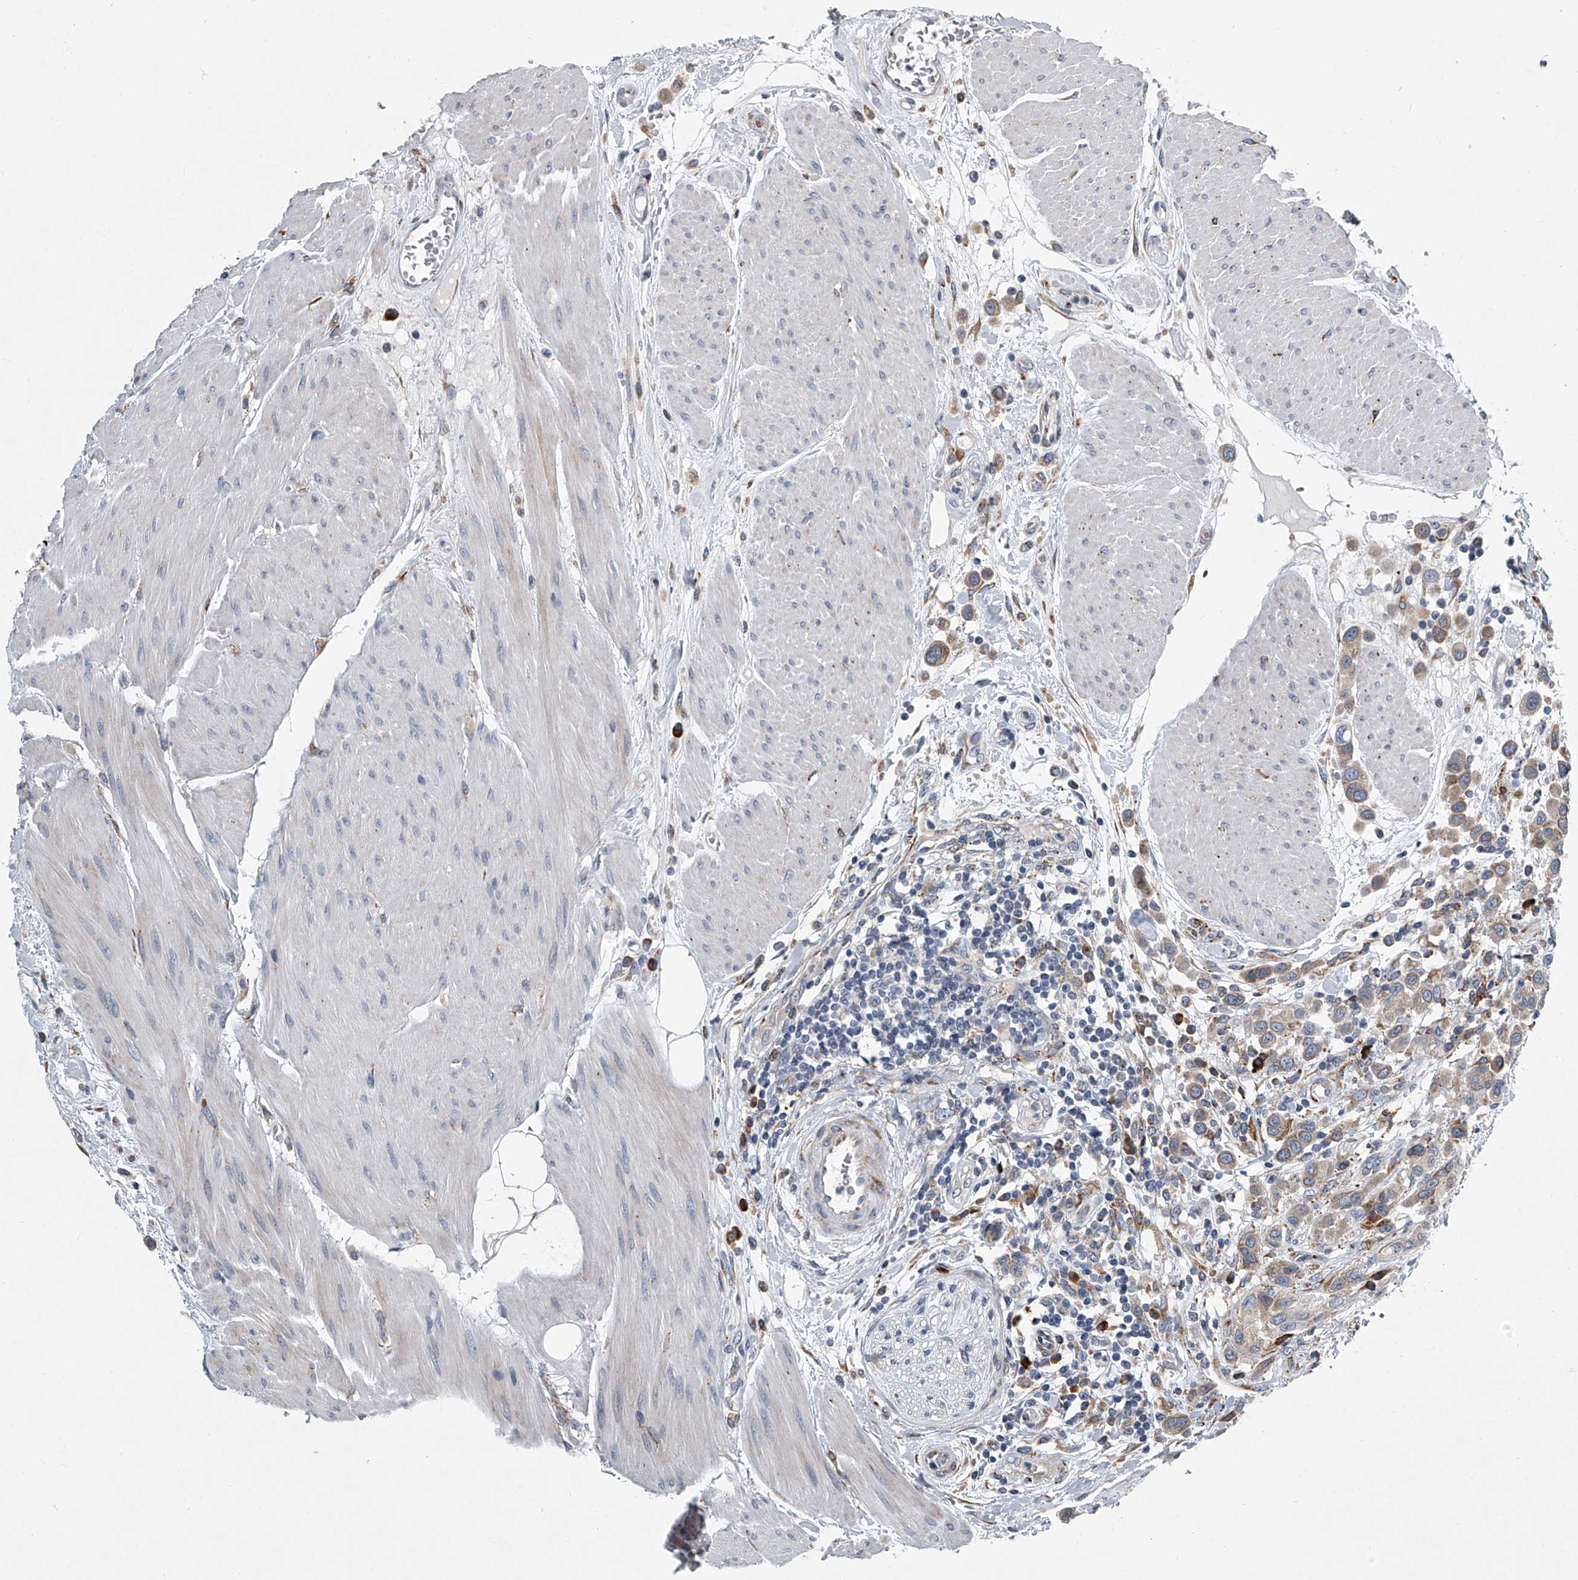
{"staining": {"intensity": "moderate", "quantity": "<25%", "location": "cytoplasmic/membranous"}, "tissue": "urothelial cancer", "cell_type": "Tumor cells", "image_type": "cancer", "snomed": [{"axis": "morphology", "description": "Urothelial carcinoma, High grade"}, {"axis": "topography", "description": "Urinary bladder"}], "caption": "The micrograph exhibits staining of high-grade urothelial carcinoma, revealing moderate cytoplasmic/membranous protein expression (brown color) within tumor cells.", "gene": "TMEM63C", "patient": {"sex": "male", "age": 50}}